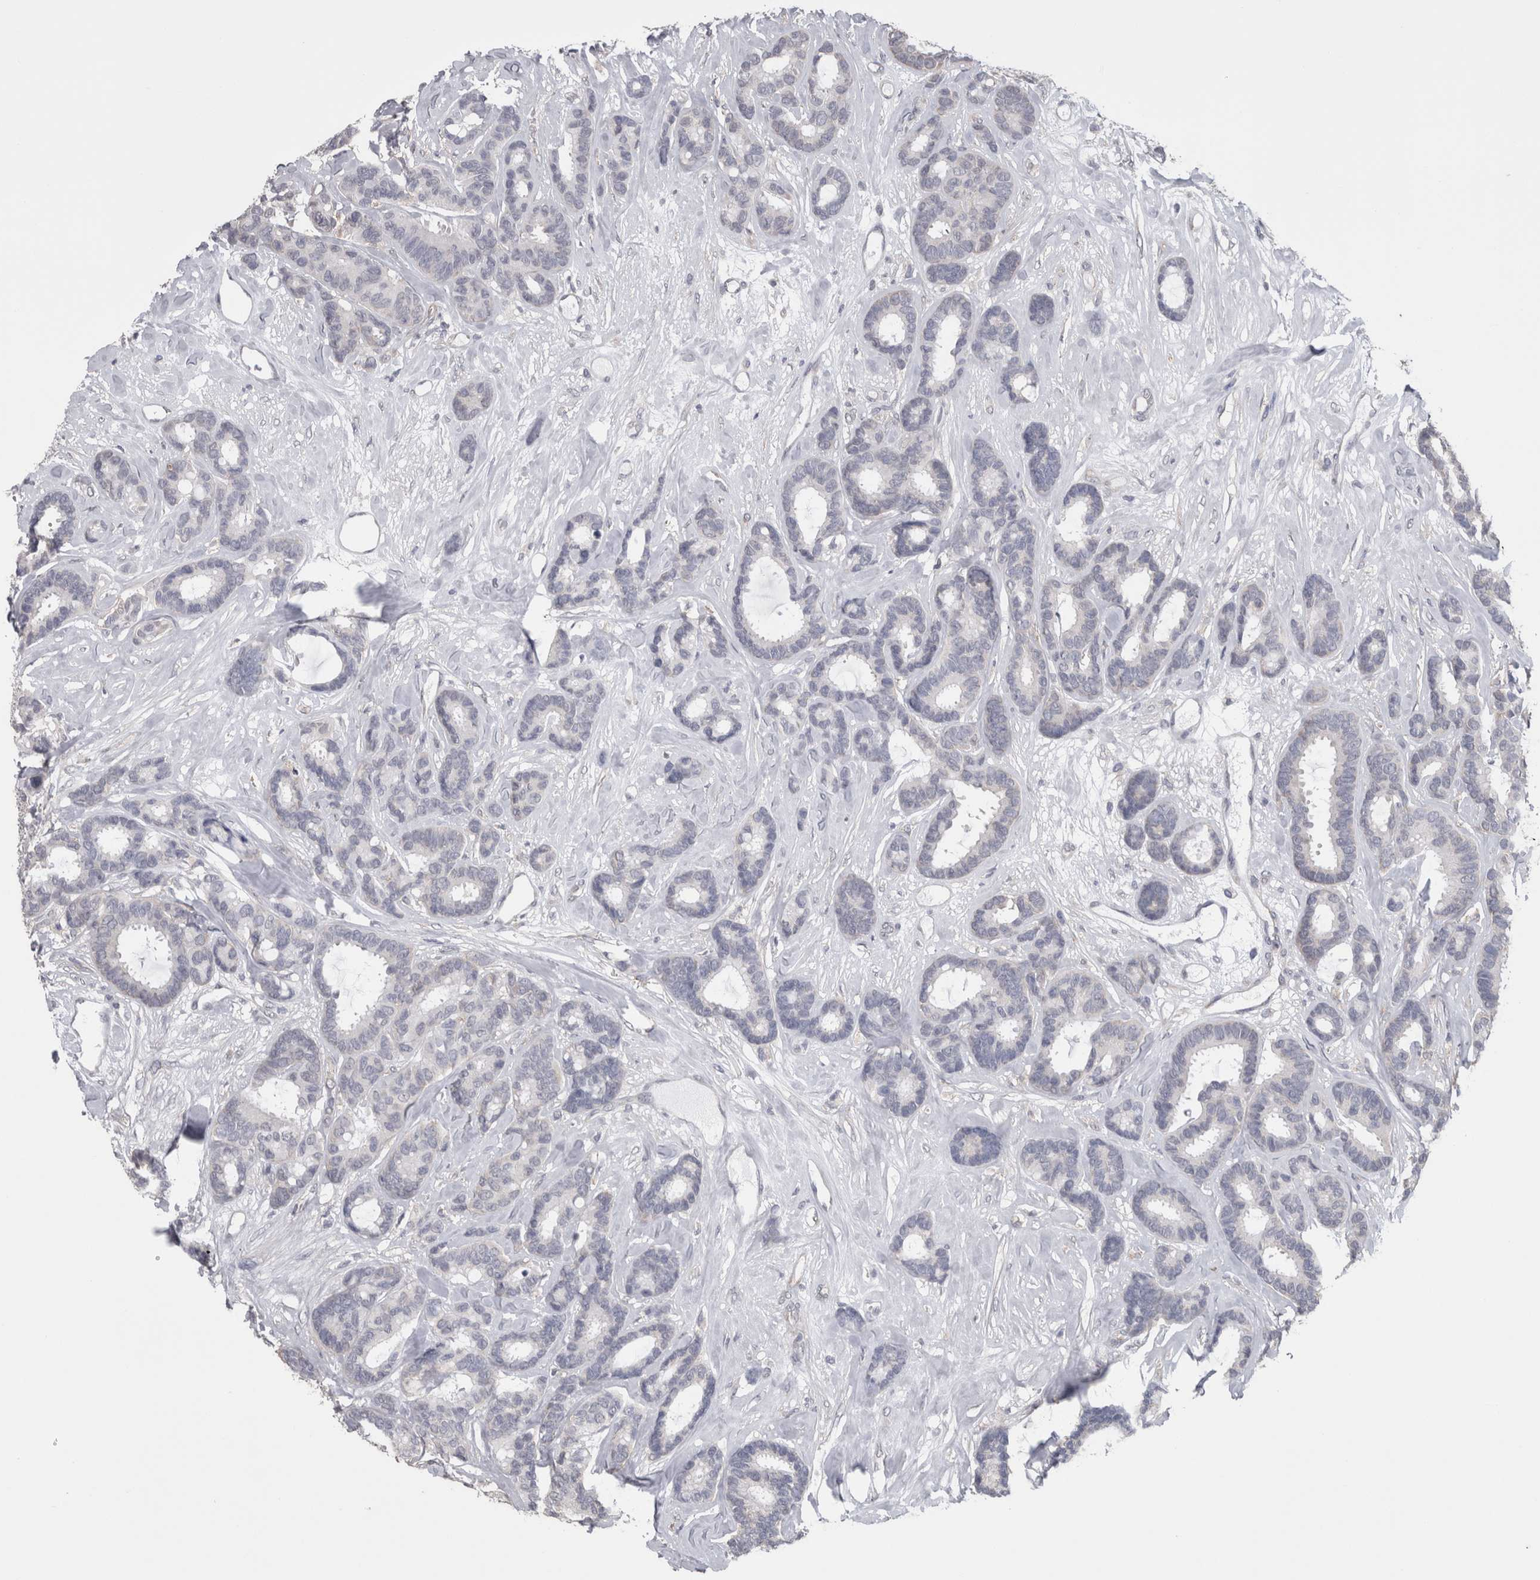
{"staining": {"intensity": "negative", "quantity": "none", "location": "none"}, "tissue": "breast cancer", "cell_type": "Tumor cells", "image_type": "cancer", "snomed": [{"axis": "morphology", "description": "Duct carcinoma"}, {"axis": "topography", "description": "Breast"}], "caption": "The immunohistochemistry (IHC) histopathology image has no significant expression in tumor cells of infiltrating ductal carcinoma (breast) tissue.", "gene": "DDX6", "patient": {"sex": "female", "age": 87}}